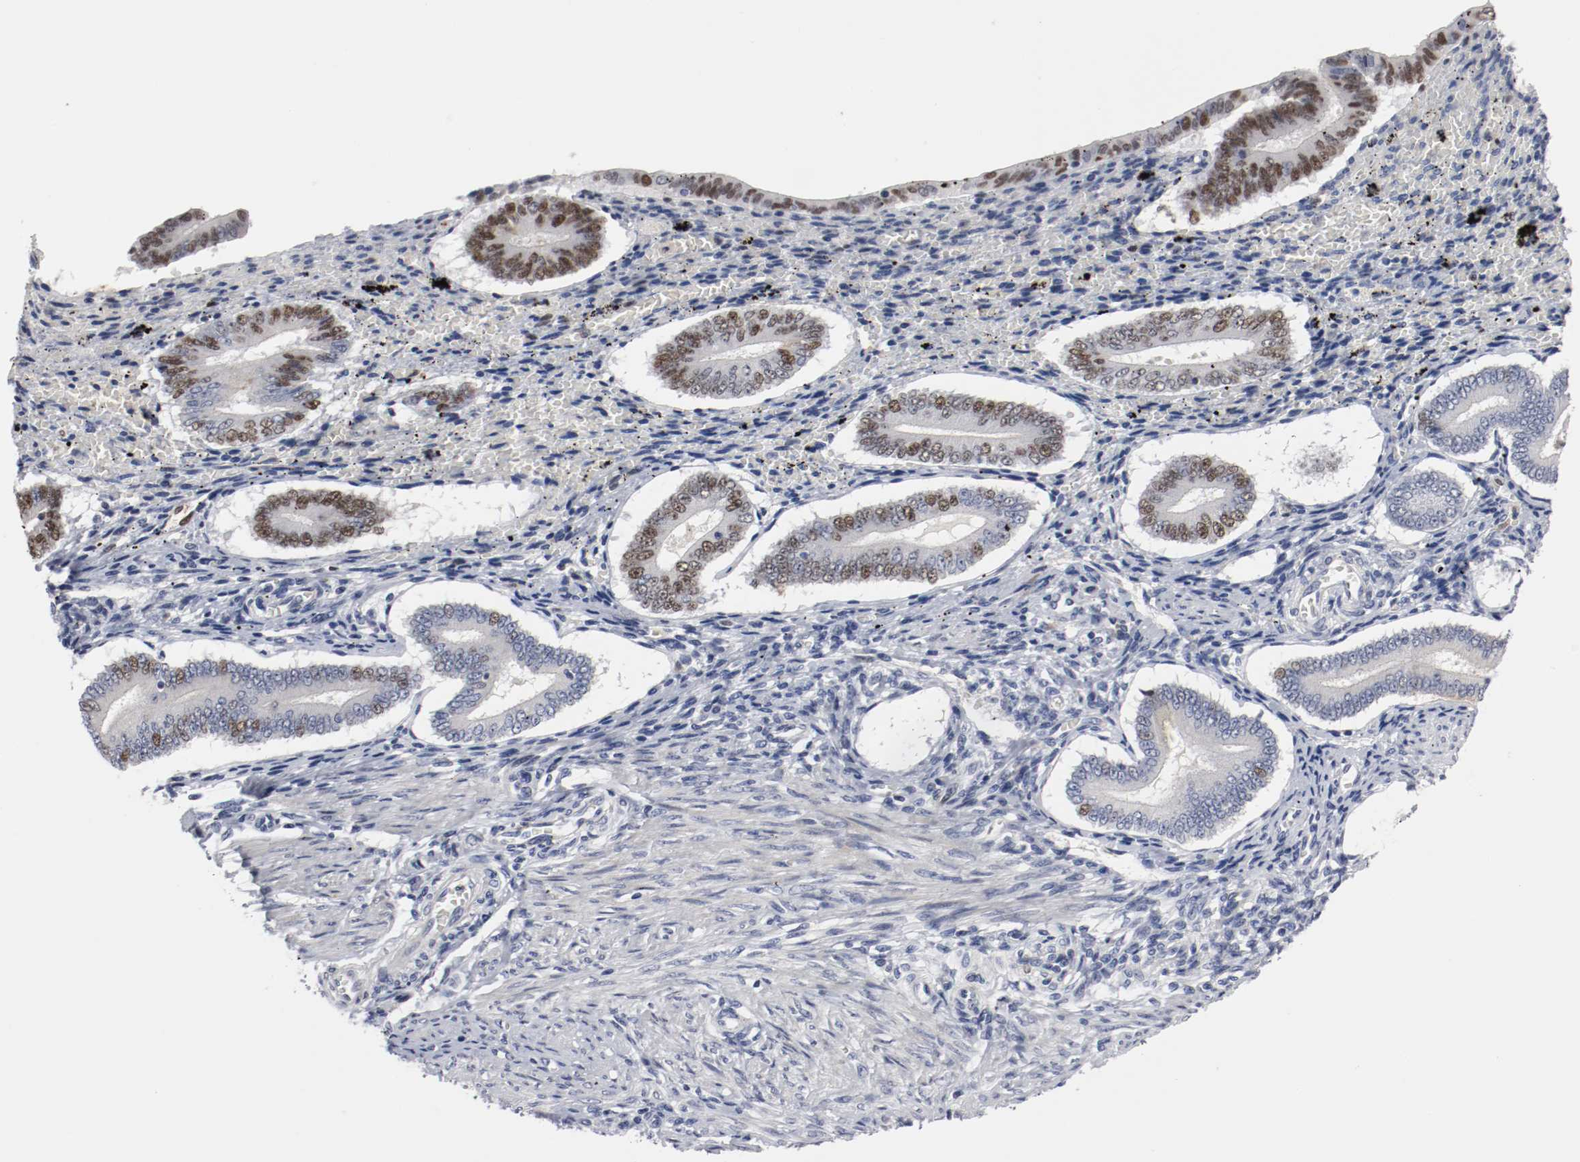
{"staining": {"intensity": "negative", "quantity": "none", "location": "none"}, "tissue": "endometrium", "cell_type": "Cells in endometrial stroma", "image_type": "normal", "snomed": [{"axis": "morphology", "description": "Normal tissue, NOS"}, {"axis": "topography", "description": "Endometrium"}], "caption": "Cells in endometrial stroma show no significant staining in benign endometrium. (DAB (3,3'-diaminobenzidine) IHC with hematoxylin counter stain).", "gene": "MCM6", "patient": {"sex": "female", "age": 42}}